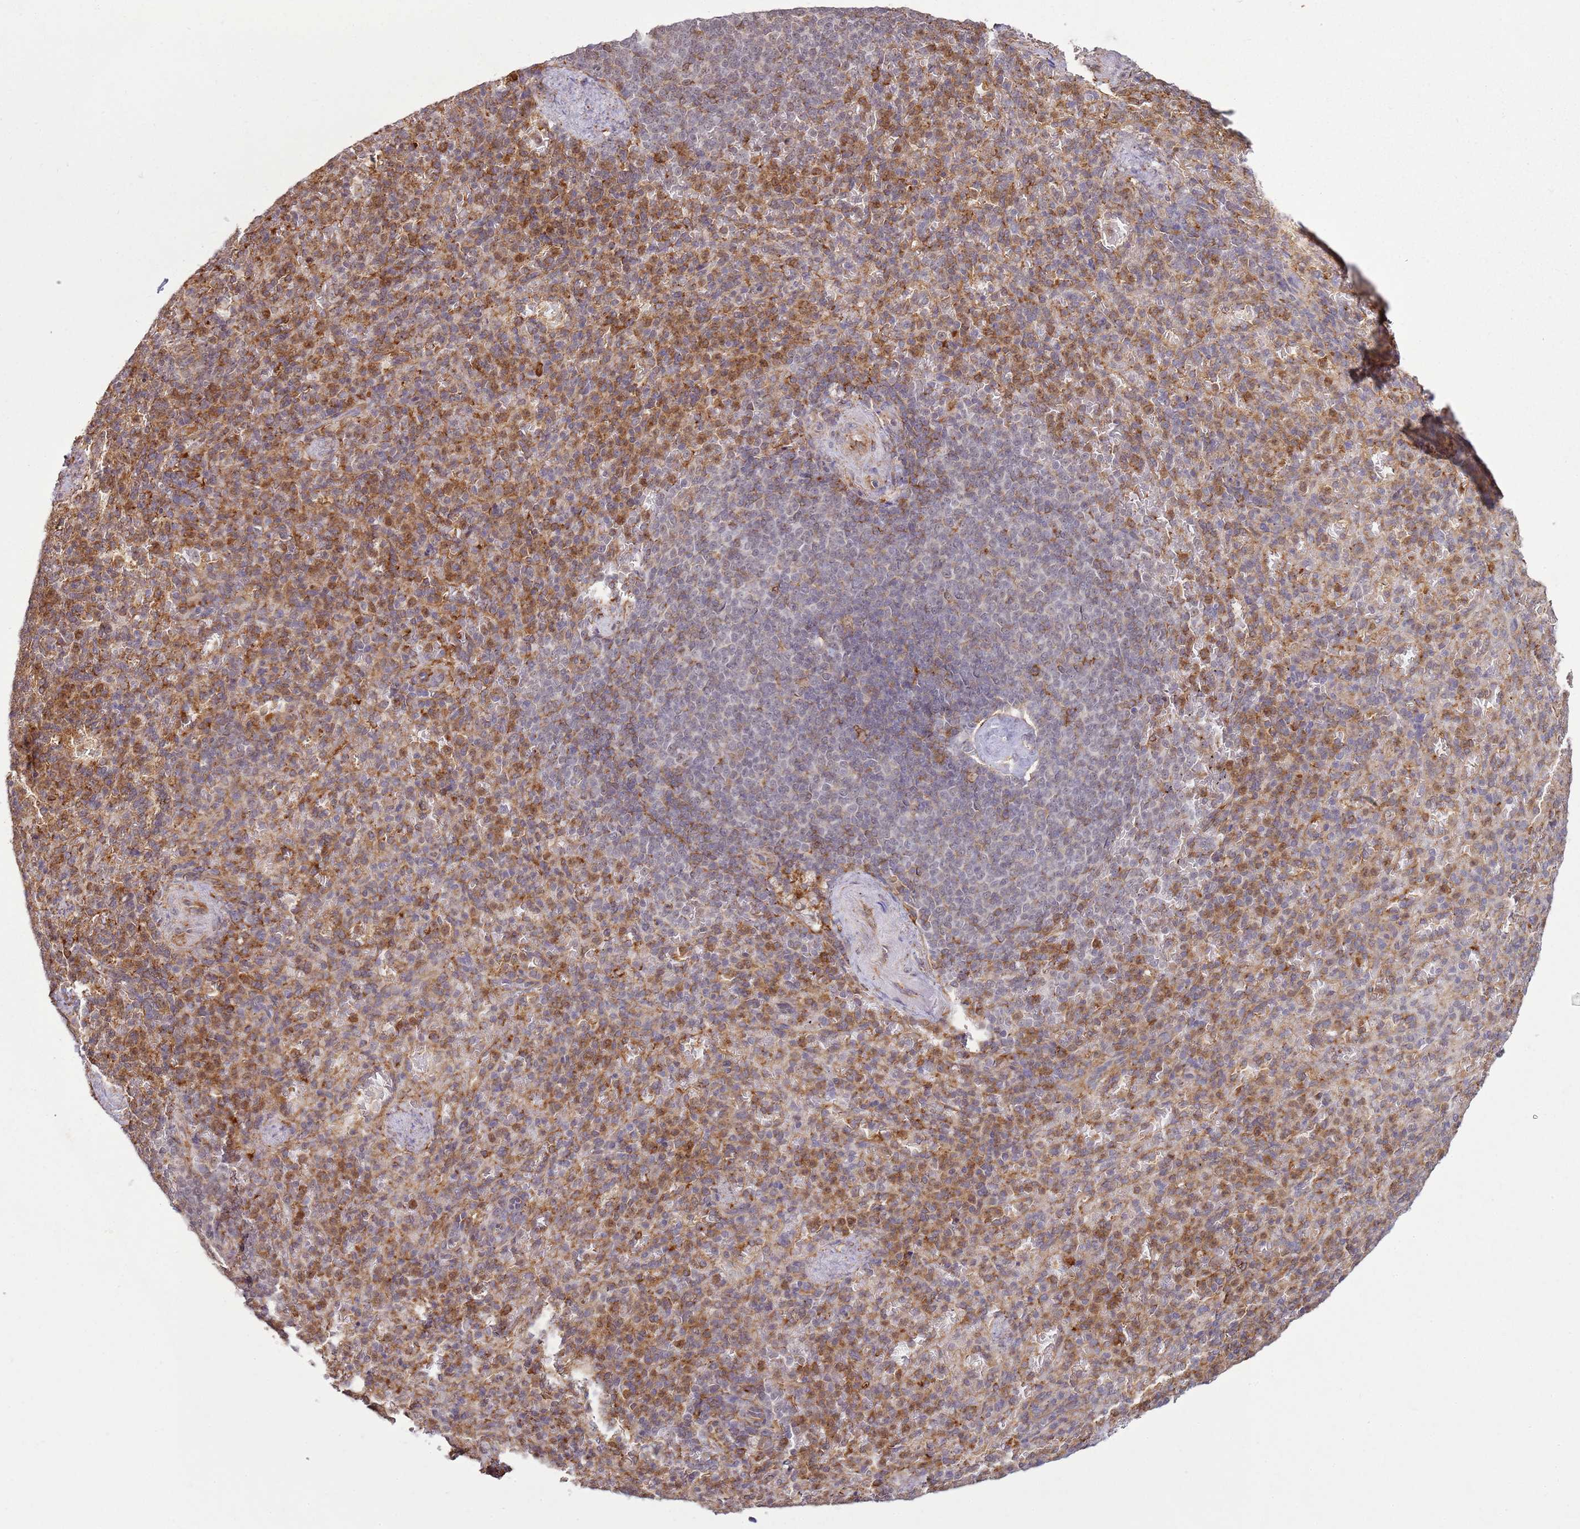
{"staining": {"intensity": "moderate", "quantity": "<25%", "location": "cytoplasmic/membranous"}, "tissue": "spleen", "cell_type": "Cells in red pulp", "image_type": "normal", "snomed": [{"axis": "morphology", "description": "Normal tissue, NOS"}, {"axis": "topography", "description": "Spleen"}], "caption": "Immunohistochemistry (DAB) staining of benign spleen demonstrates moderate cytoplasmic/membranous protein positivity in about <25% of cells in red pulp.", "gene": "GABRE", "patient": {"sex": "female", "age": 74}}